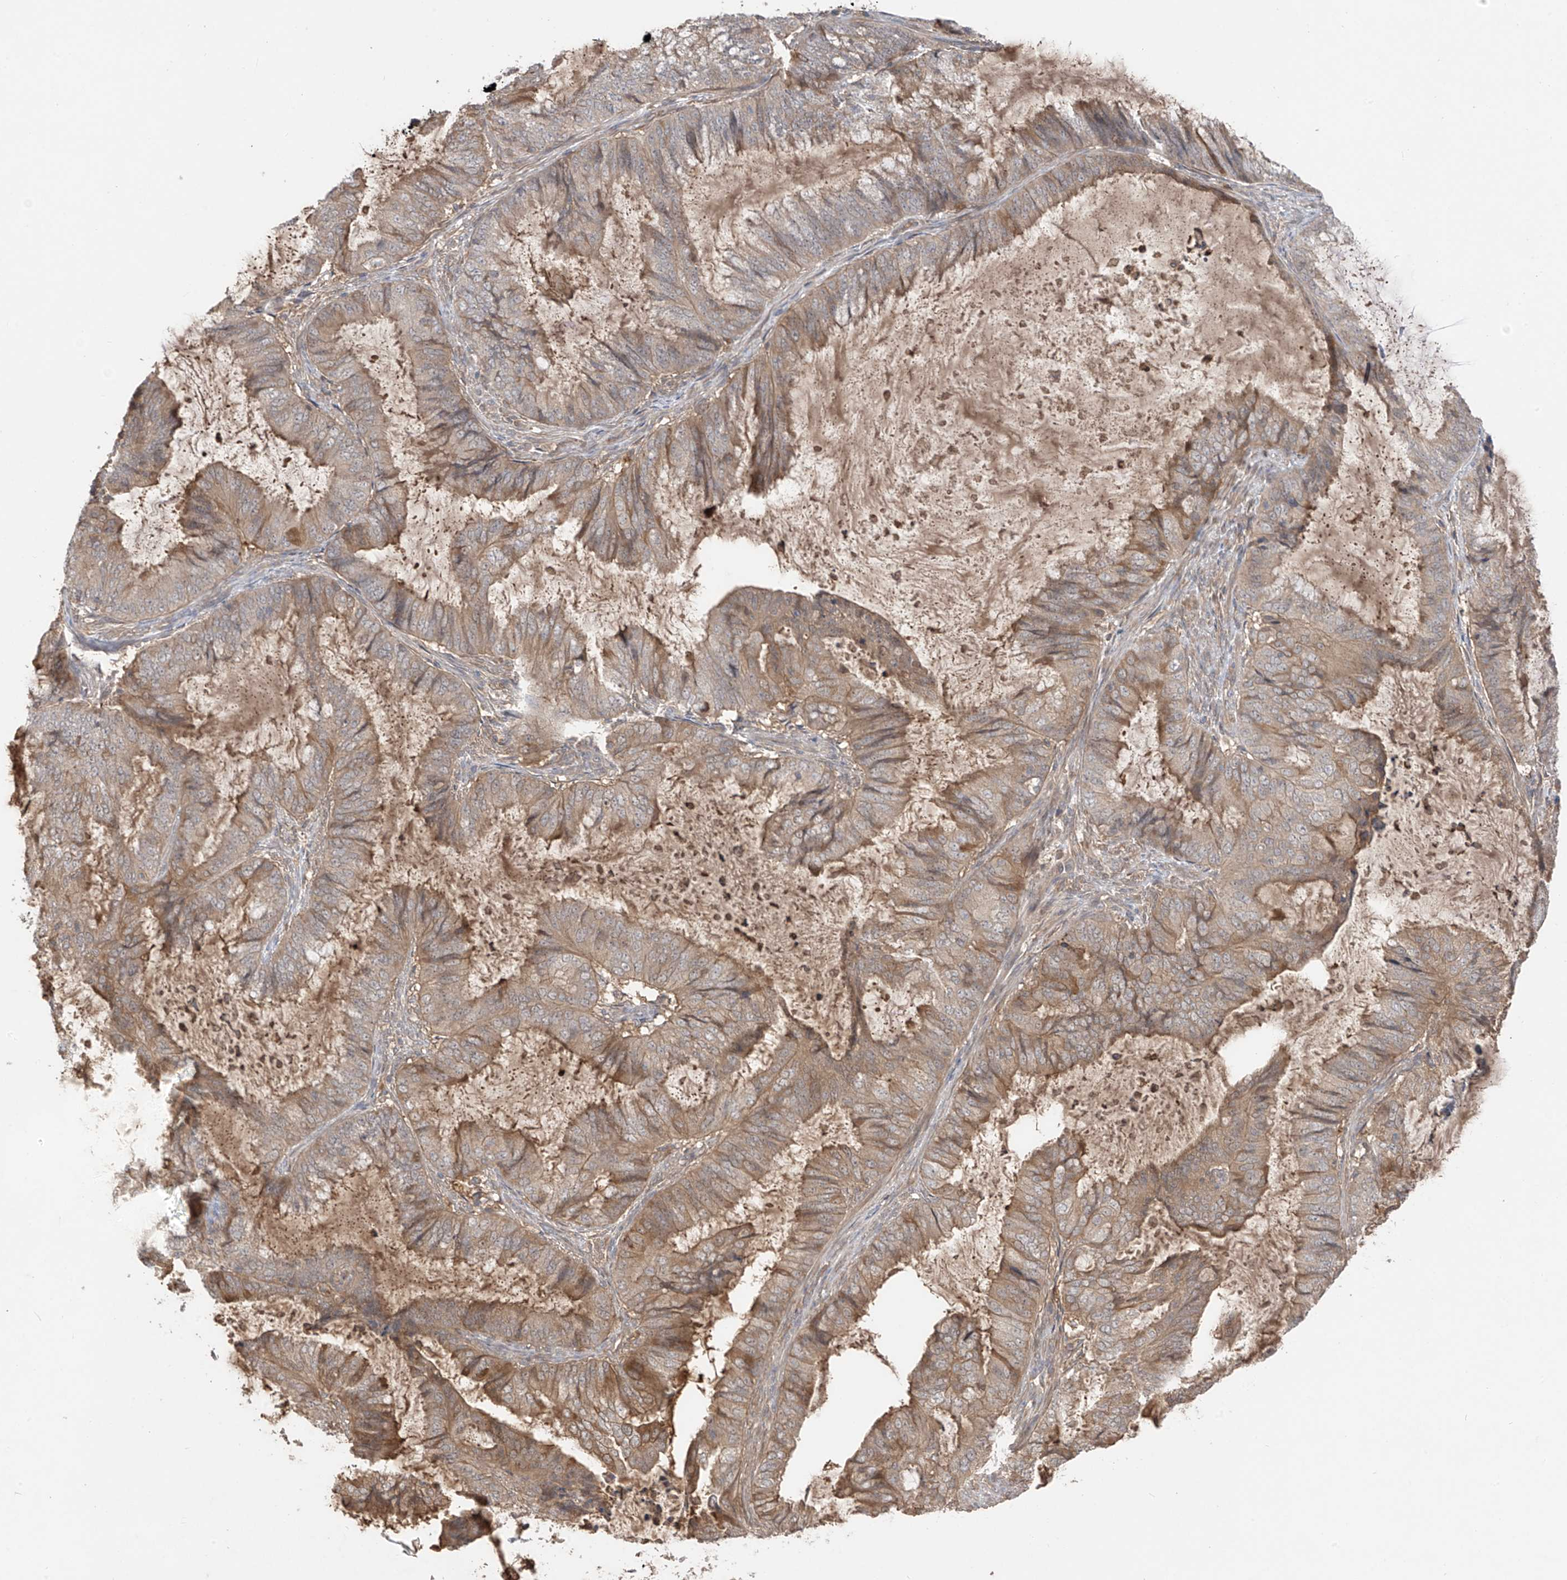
{"staining": {"intensity": "moderate", "quantity": ">75%", "location": "cytoplasmic/membranous"}, "tissue": "endometrial cancer", "cell_type": "Tumor cells", "image_type": "cancer", "snomed": [{"axis": "morphology", "description": "Adenocarcinoma, NOS"}, {"axis": "topography", "description": "Endometrium"}], "caption": "High-magnification brightfield microscopy of endometrial cancer stained with DAB (3,3'-diaminobenzidine) (brown) and counterstained with hematoxylin (blue). tumor cells exhibit moderate cytoplasmic/membranous positivity is present in approximately>75% of cells. The protein of interest is stained brown, and the nuclei are stained in blue (DAB (3,3'-diaminobenzidine) IHC with brightfield microscopy, high magnification).", "gene": "CACNA2D4", "patient": {"sex": "female", "age": 81}}